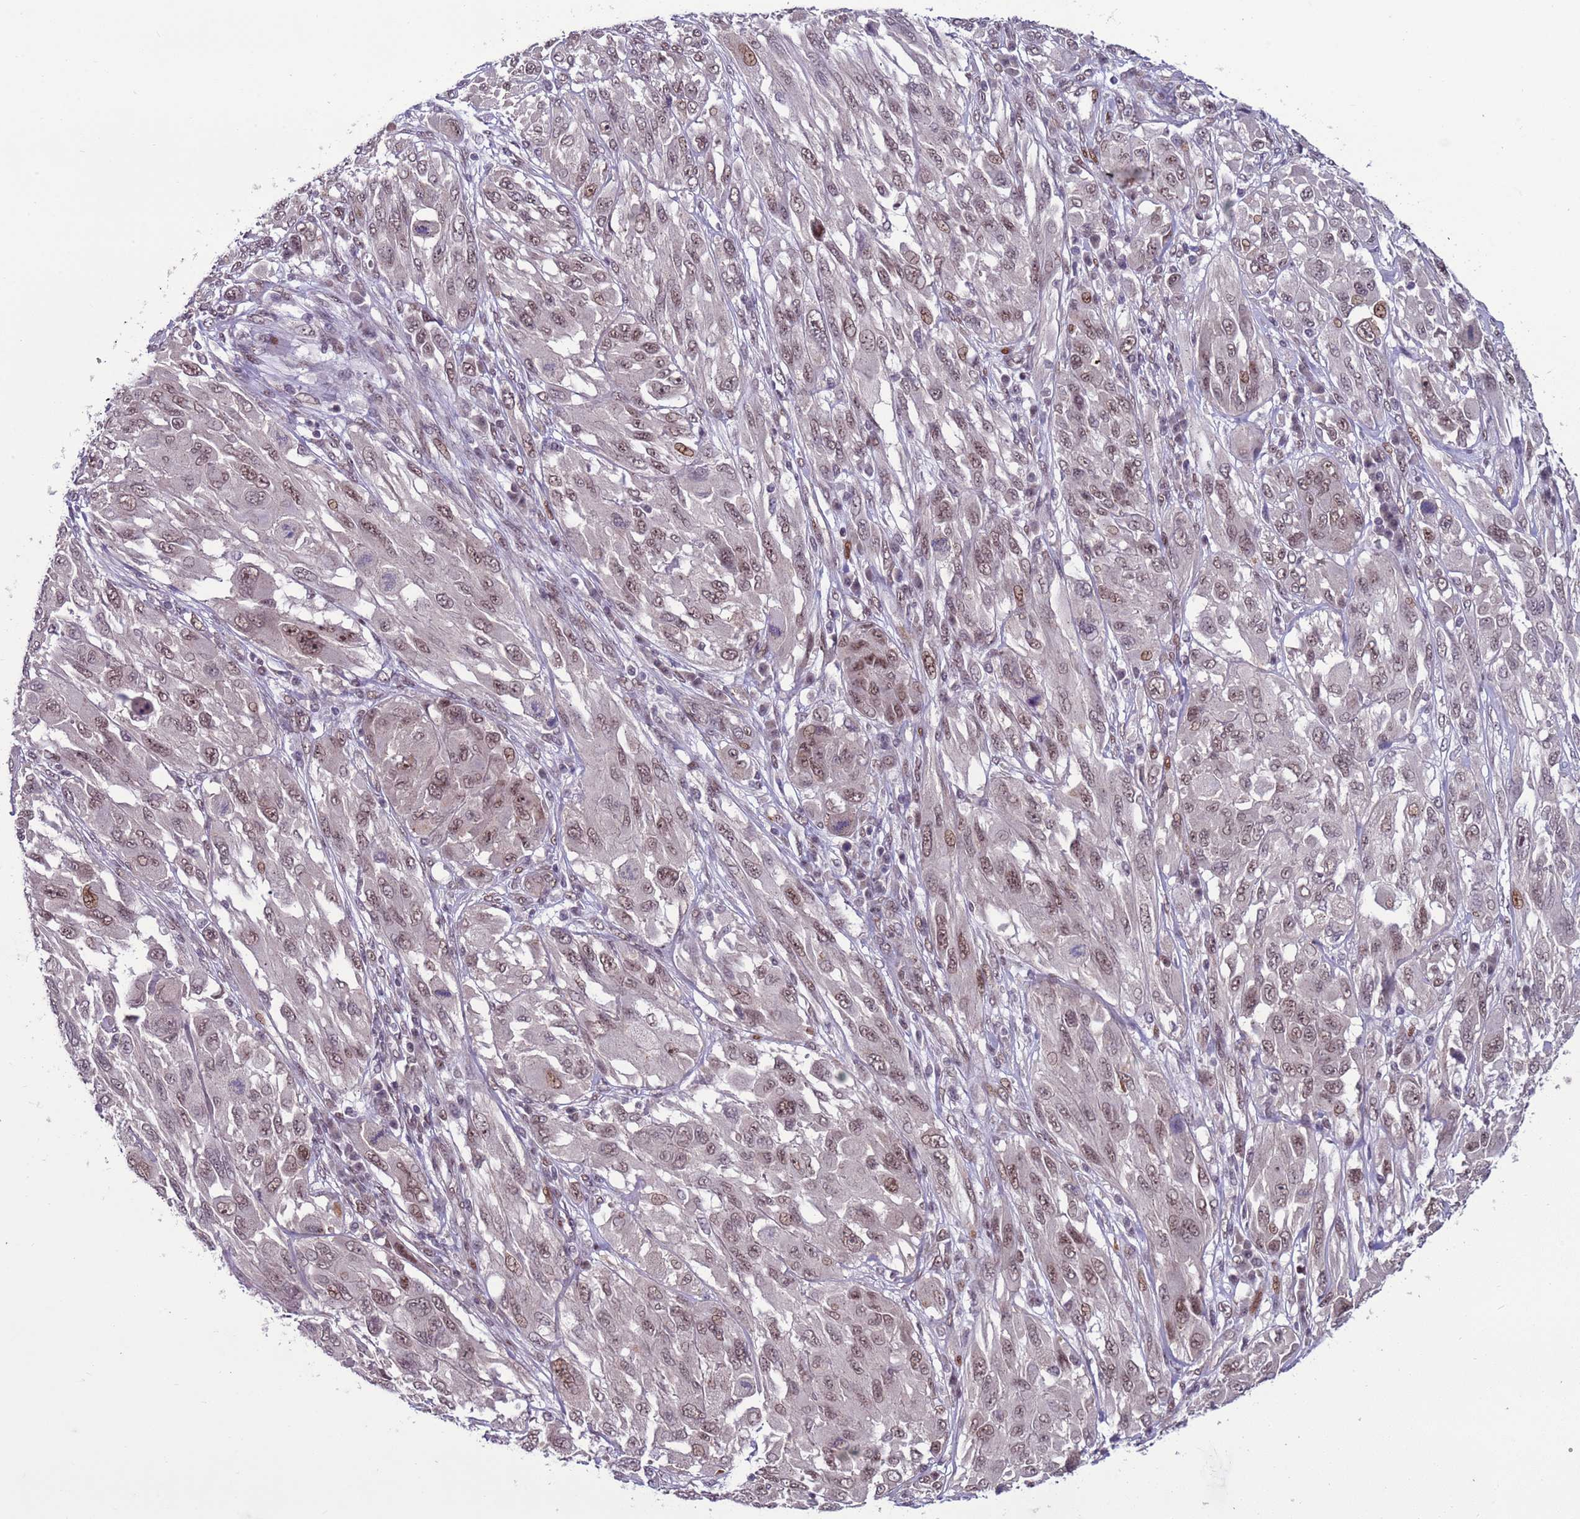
{"staining": {"intensity": "weak", "quantity": "25%-75%", "location": "nuclear"}, "tissue": "melanoma", "cell_type": "Tumor cells", "image_type": "cancer", "snomed": [{"axis": "morphology", "description": "Malignant melanoma, NOS"}, {"axis": "topography", "description": "Skin"}], "caption": "Malignant melanoma stained with DAB (3,3'-diaminobenzidine) immunohistochemistry displays low levels of weak nuclear staining in approximately 25%-75% of tumor cells.", "gene": "SHC3", "patient": {"sex": "female", "age": 91}}